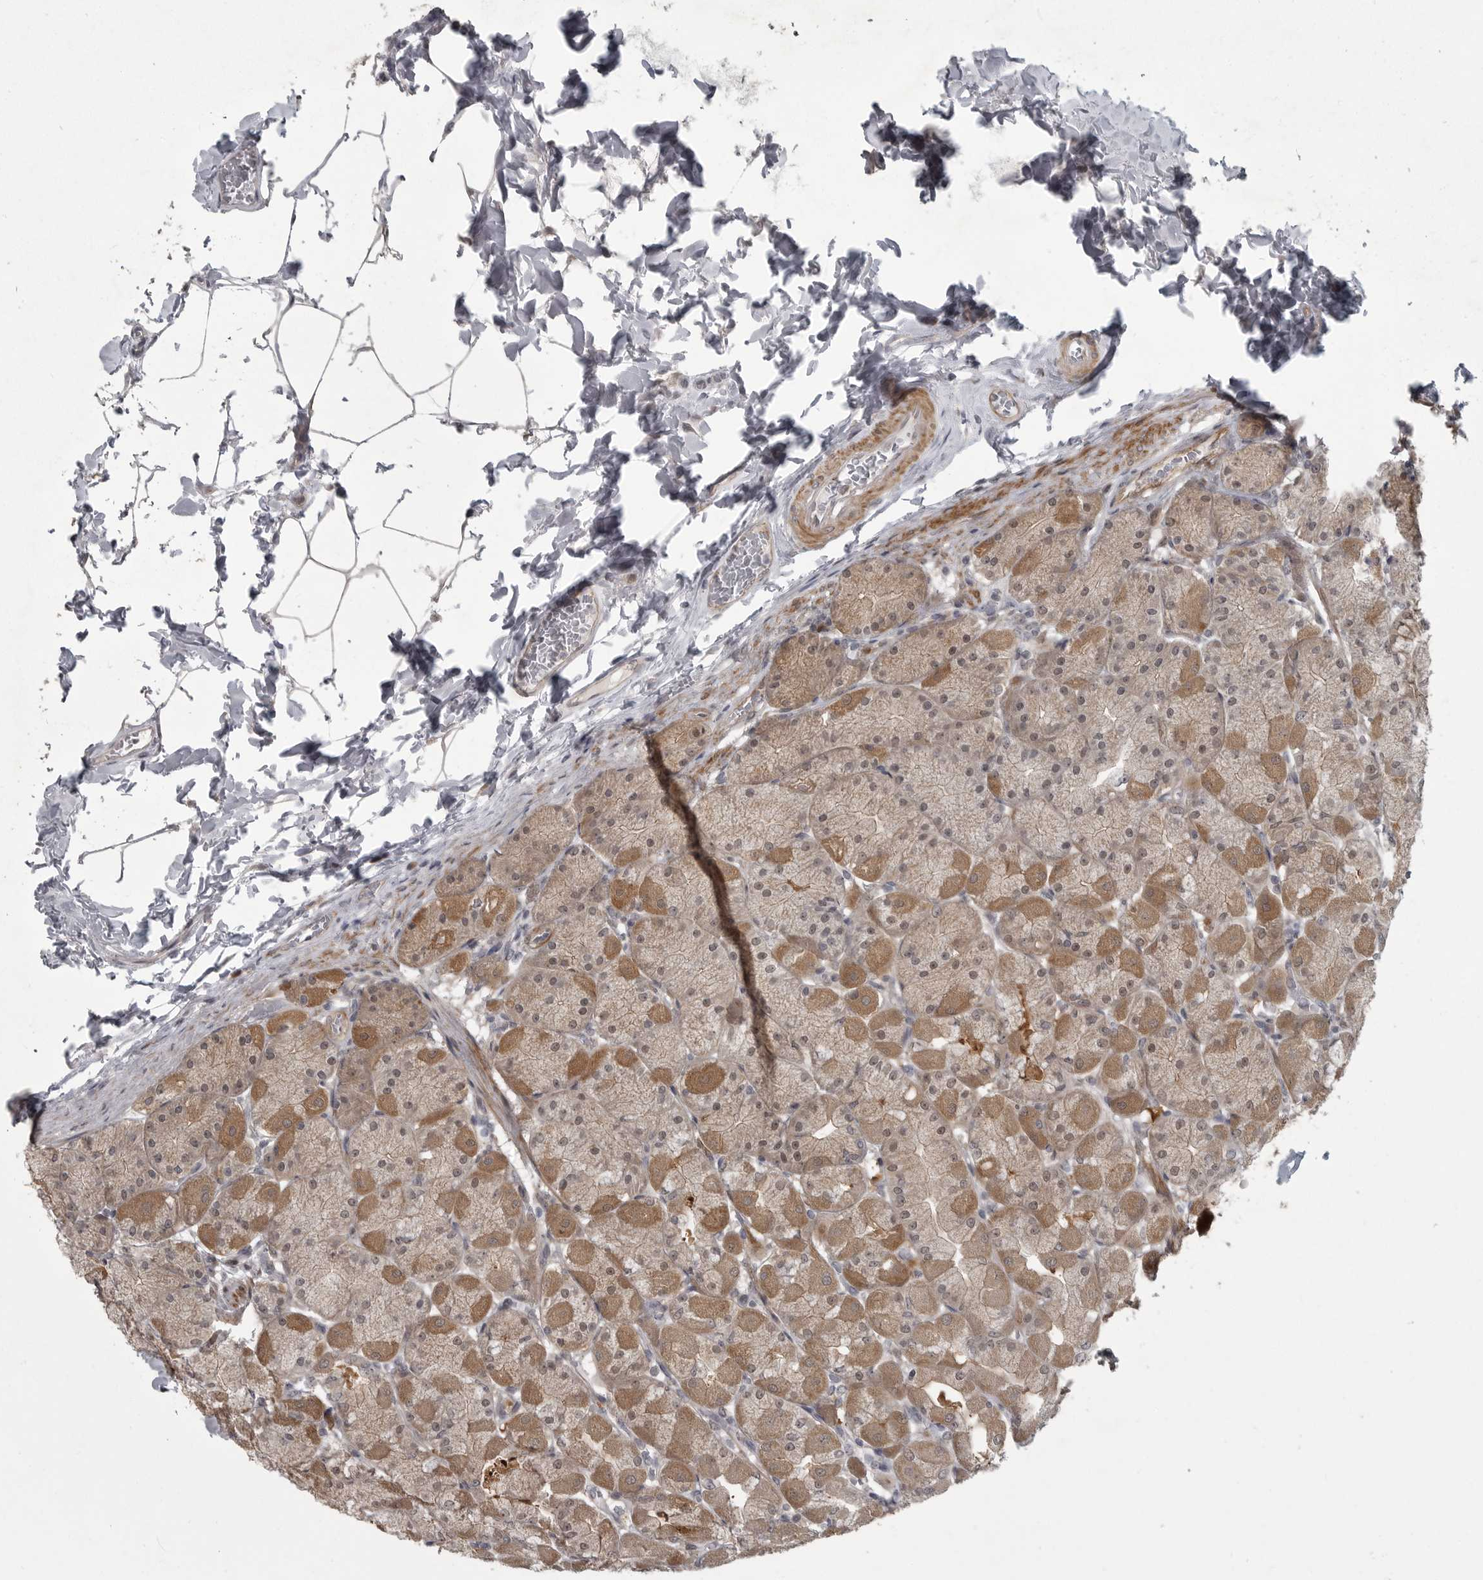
{"staining": {"intensity": "strong", "quantity": ">75%", "location": "cytoplasmic/membranous"}, "tissue": "stomach", "cell_type": "Glandular cells", "image_type": "normal", "snomed": [{"axis": "morphology", "description": "Normal tissue, NOS"}, {"axis": "topography", "description": "Stomach, upper"}], "caption": "Protein expression analysis of normal stomach reveals strong cytoplasmic/membranous staining in about >75% of glandular cells.", "gene": "PPP1R9A", "patient": {"sex": "female", "age": 56}}